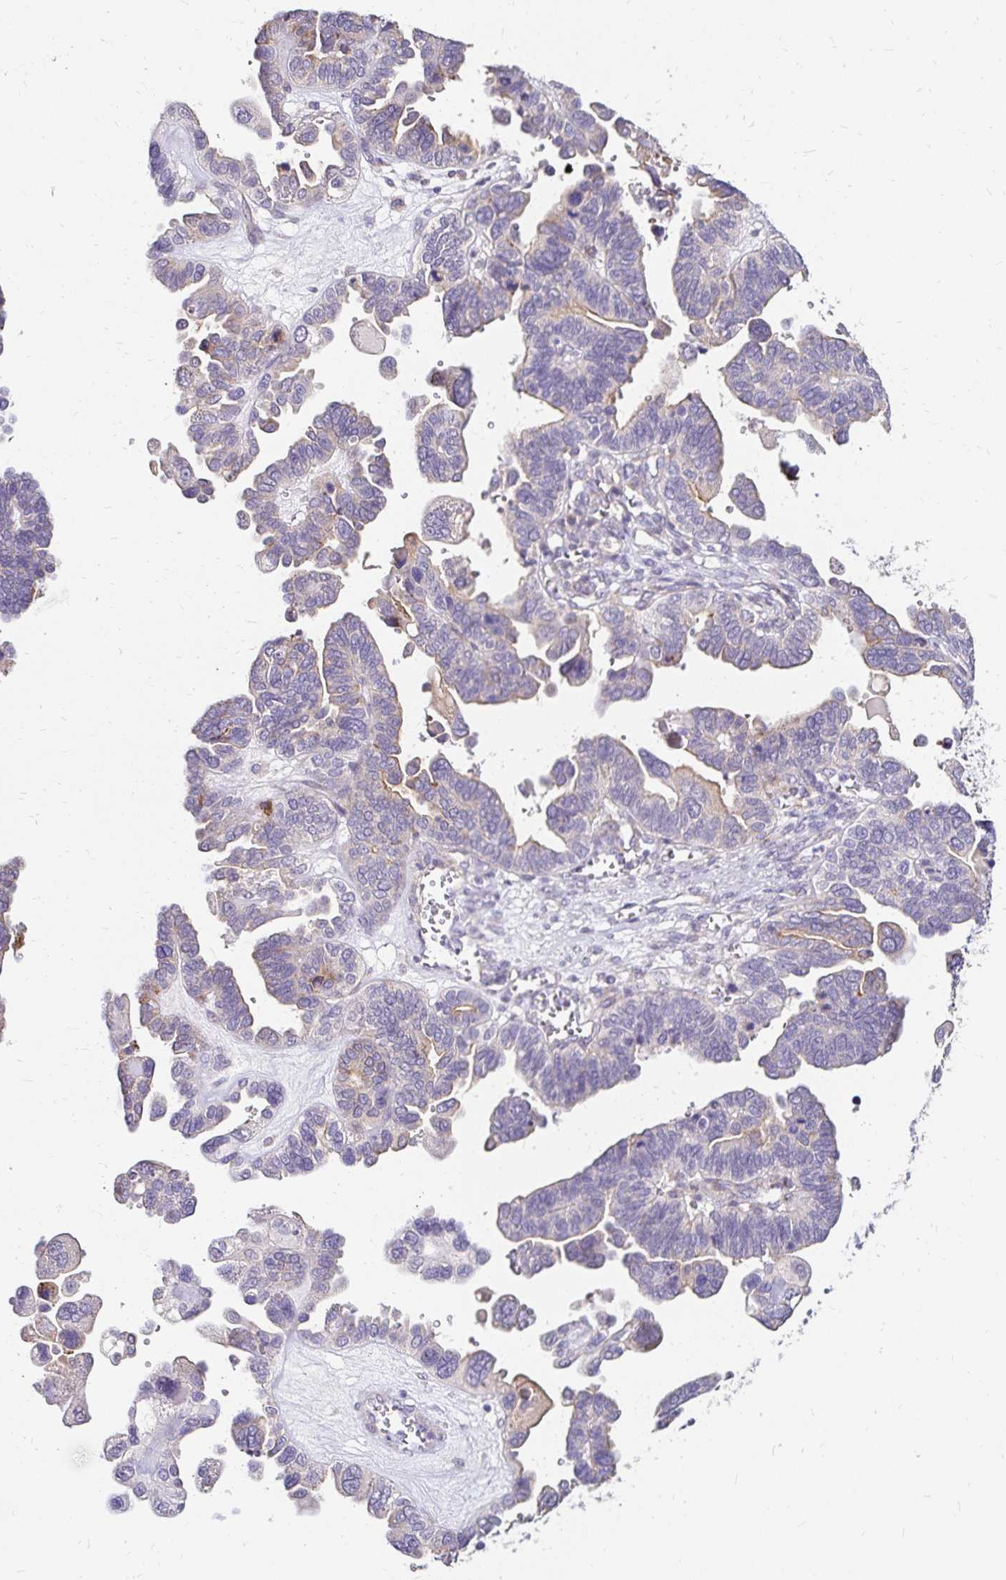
{"staining": {"intensity": "weak", "quantity": "<25%", "location": "cytoplasmic/membranous"}, "tissue": "ovarian cancer", "cell_type": "Tumor cells", "image_type": "cancer", "snomed": [{"axis": "morphology", "description": "Cystadenocarcinoma, serous, NOS"}, {"axis": "topography", "description": "Ovary"}], "caption": "Human serous cystadenocarcinoma (ovarian) stained for a protein using IHC displays no staining in tumor cells.", "gene": "PRIMA1", "patient": {"sex": "female", "age": 51}}